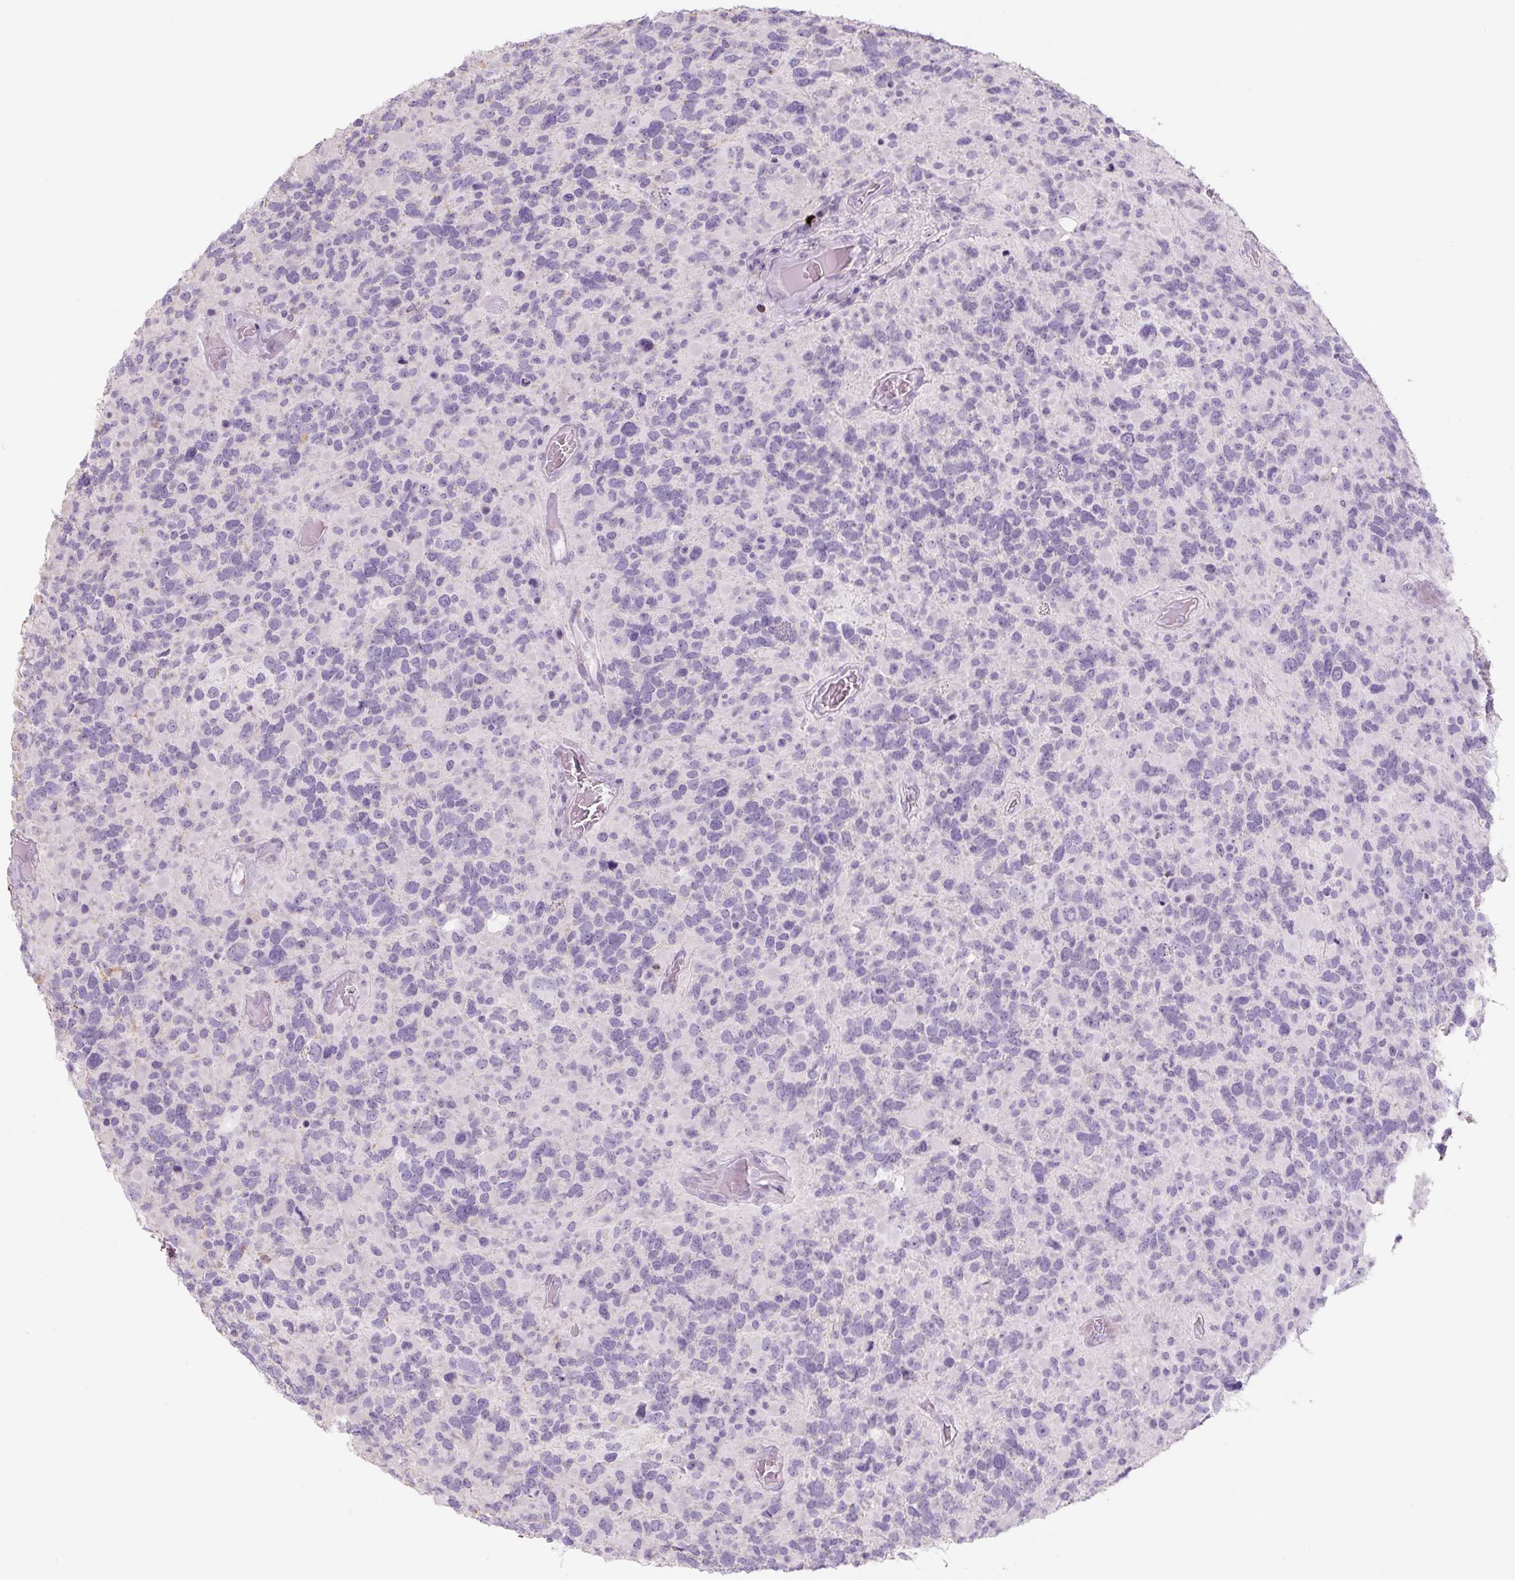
{"staining": {"intensity": "negative", "quantity": "none", "location": "none"}, "tissue": "glioma", "cell_type": "Tumor cells", "image_type": "cancer", "snomed": [{"axis": "morphology", "description": "Glioma, malignant, High grade"}, {"axis": "topography", "description": "Brain"}], "caption": "Immunohistochemical staining of human malignant glioma (high-grade) shows no significant expression in tumor cells. The staining is performed using DAB (3,3'-diaminobenzidine) brown chromogen with nuclei counter-stained in using hematoxylin.", "gene": "PRM1", "patient": {"sex": "female", "age": 40}}